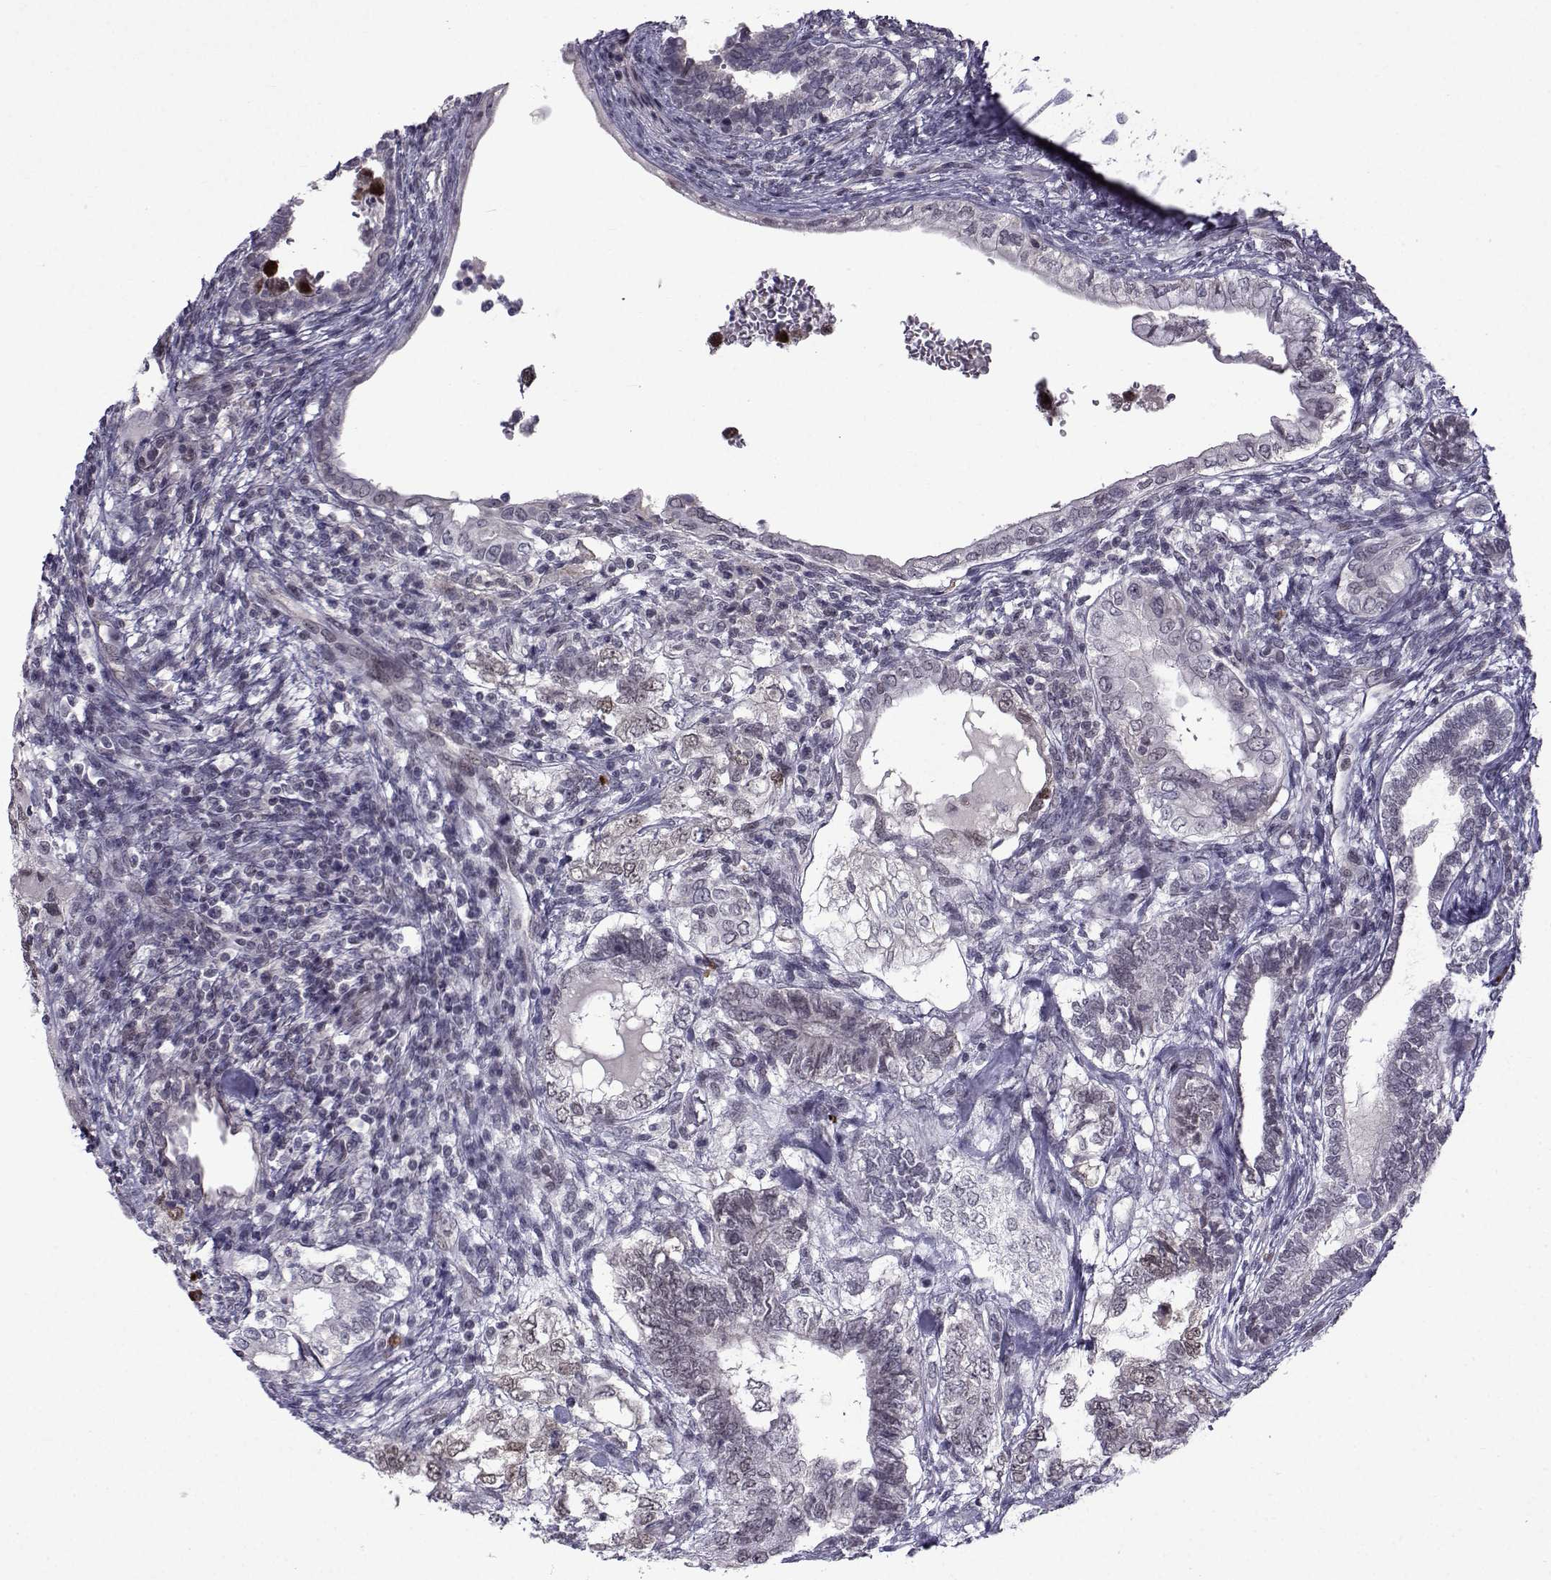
{"staining": {"intensity": "weak", "quantity": "<25%", "location": "nuclear"}, "tissue": "testis cancer", "cell_type": "Tumor cells", "image_type": "cancer", "snomed": [{"axis": "morphology", "description": "Seminoma, NOS"}, {"axis": "morphology", "description": "Carcinoma, Embryonal, NOS"}, {"axis": "topography", "description": "Testis"}], "caption": "A micrograph of human testis cancer is negative for staining in tumor cells.", "gene": "RBM24", "patient": {"sex": "male", "age": 41}}